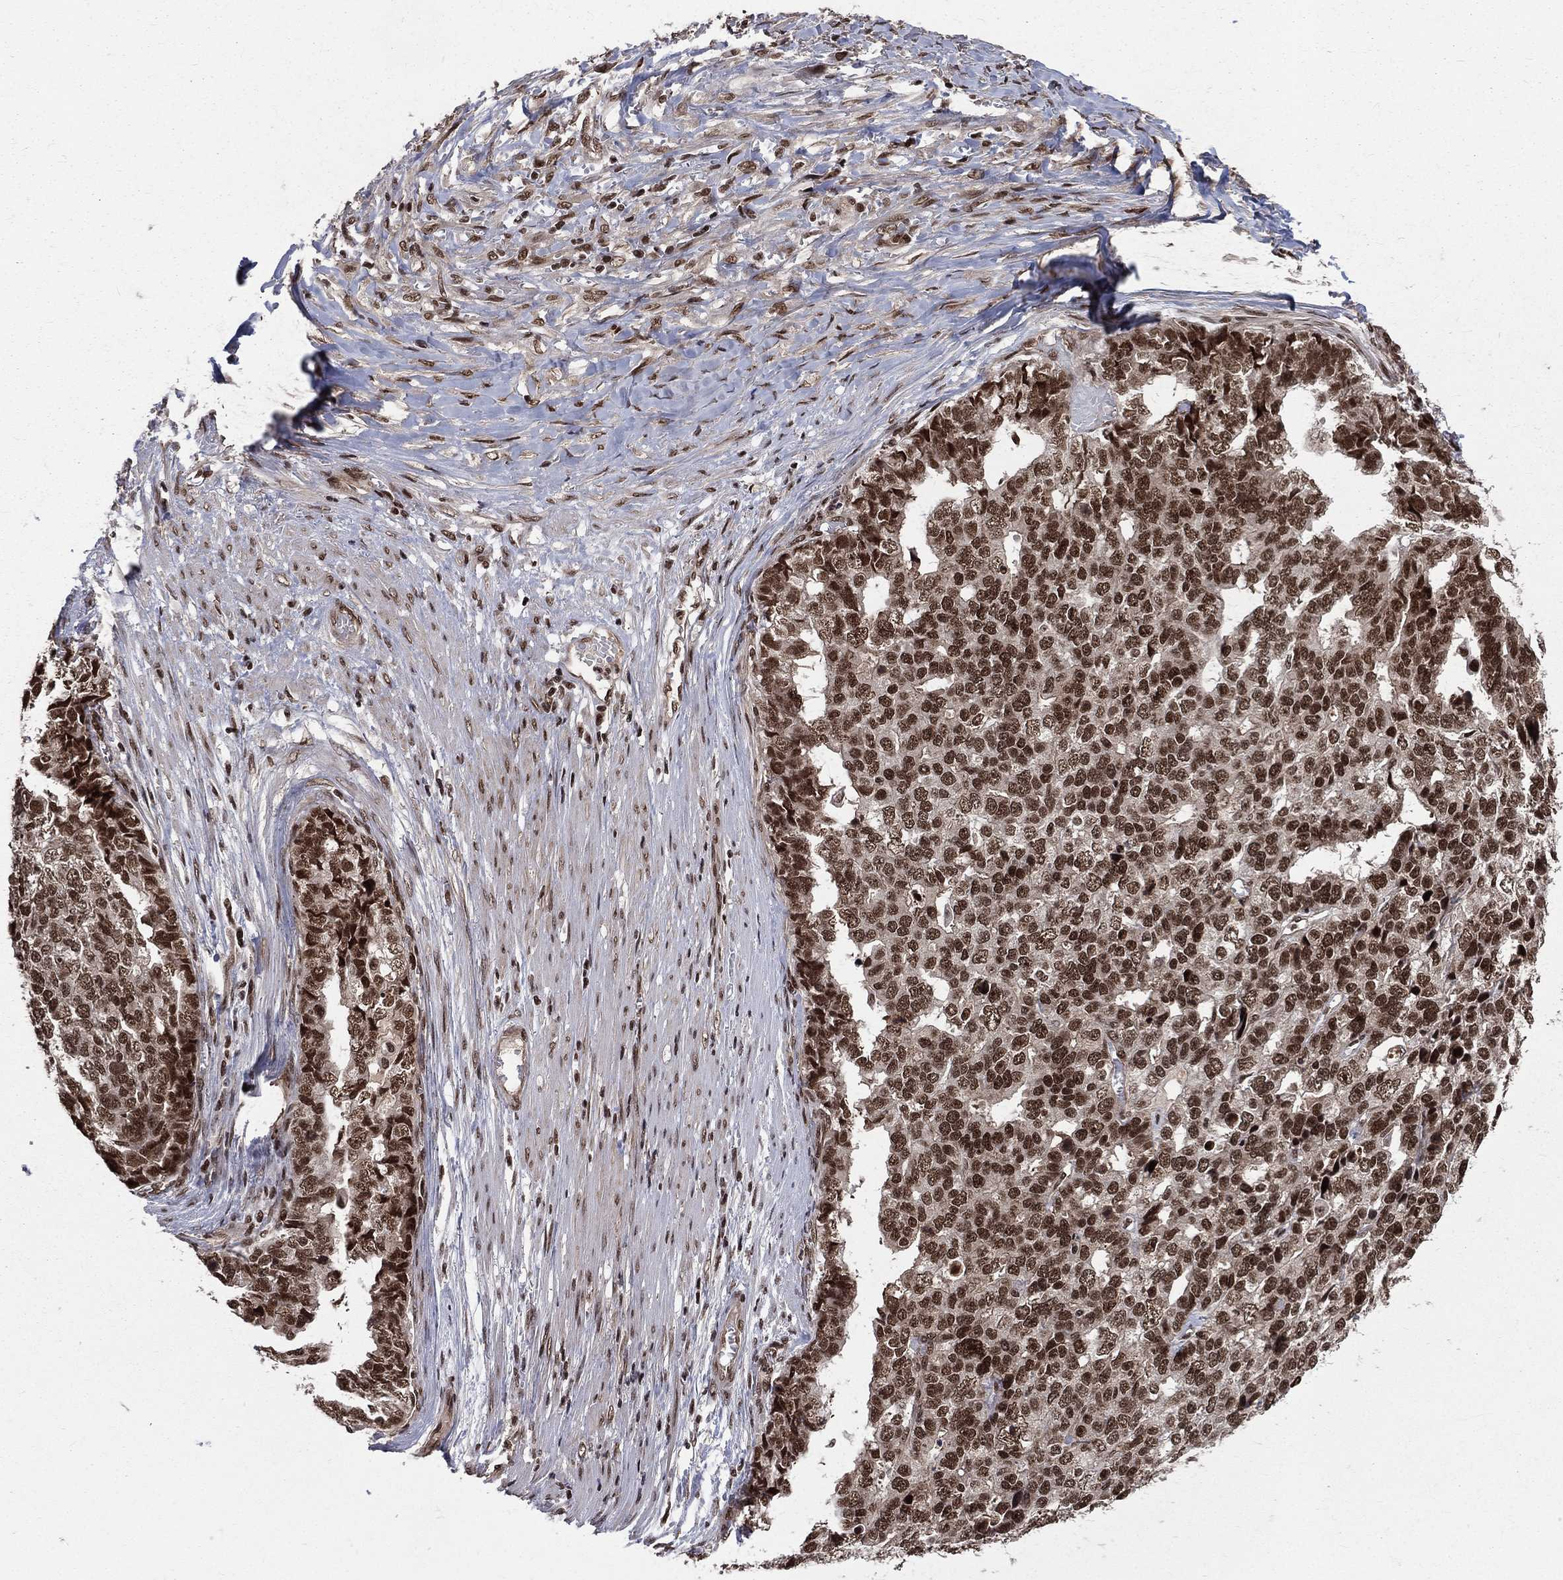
{"staining": {"intensity": "strong", "quantity": ">75%", "location": "nuclear"}, "tissue": "stomach cancer", "cell_type": "Tumor cells", "image_type": "cancer", "snomed": [{"axis": "morphology", "description": "Adenocarcinoma, NOS"}, {"axis": "topography", "description": "Stomach"}], "caption": "Tumor cells reveal high levels of strong nuclear expression in approximately >75% of cells in adenocarcinoma (stomach). (Brightfield microscopy of DAB IHC at high magnification).", "gene": "SMC3", "patient": {"sex": "male", "age": 69}}